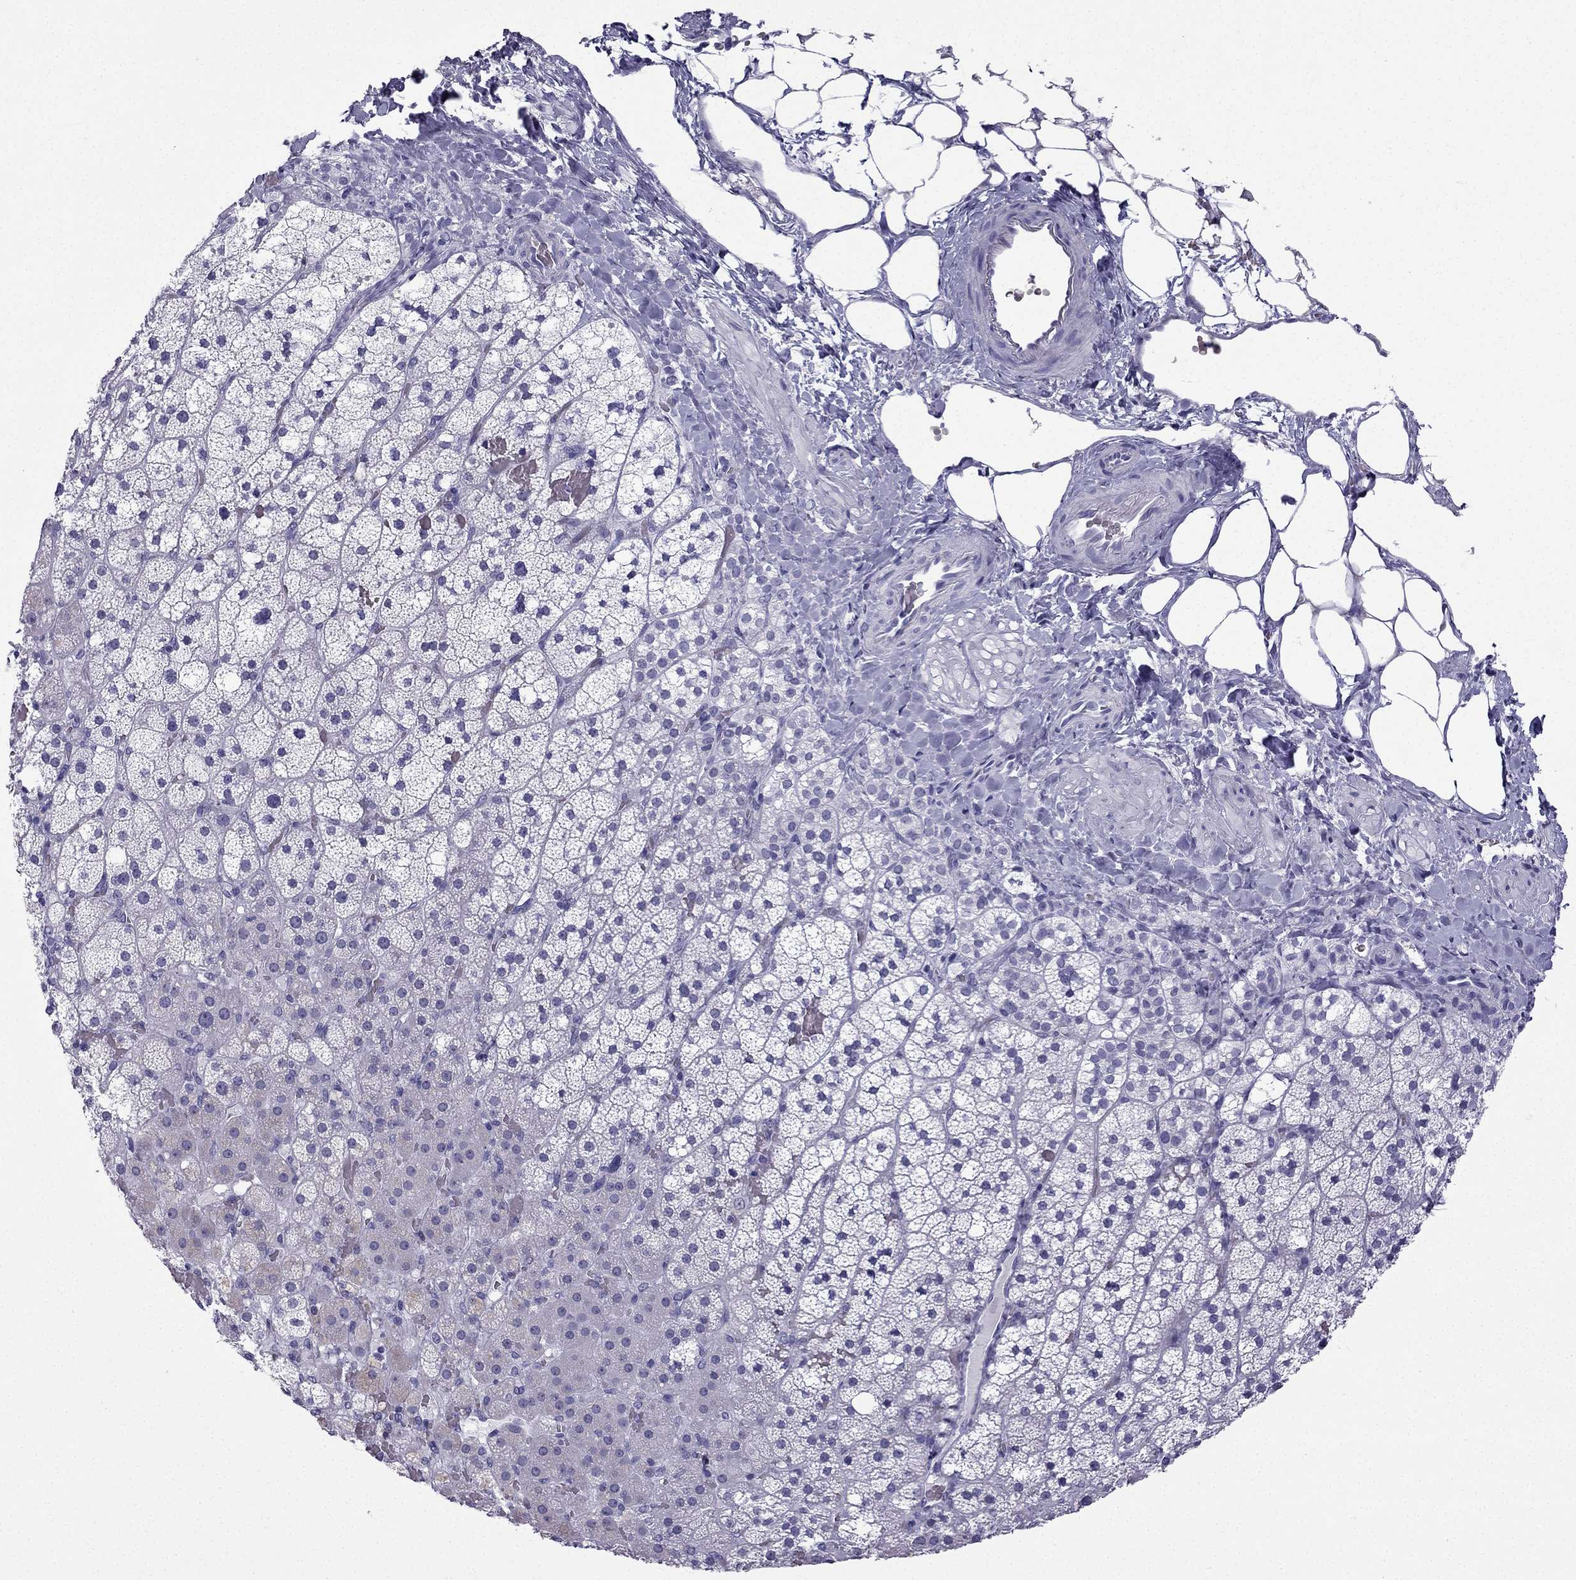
{"staining": {"intensity": "negative", "quantity": "none", "location": "none"}, "tissue": "adrenal gland", "cell_type": "Glandular cells", "image_type": "normal", "snomed": [{"axis": "morphology", "description": "Normal tissue, NOS"}, {"axis": "topography", "description": "Adrenal gland"}], "caption": "Glandular cells are negative for protein expression in unremarkable human adrenal gland. (DAB (3,3'-diaminobenzidine) IHC with hematoxylin counter stain).", "gene": "GJA8", "patient": {"sex": "male", "age": 53}}